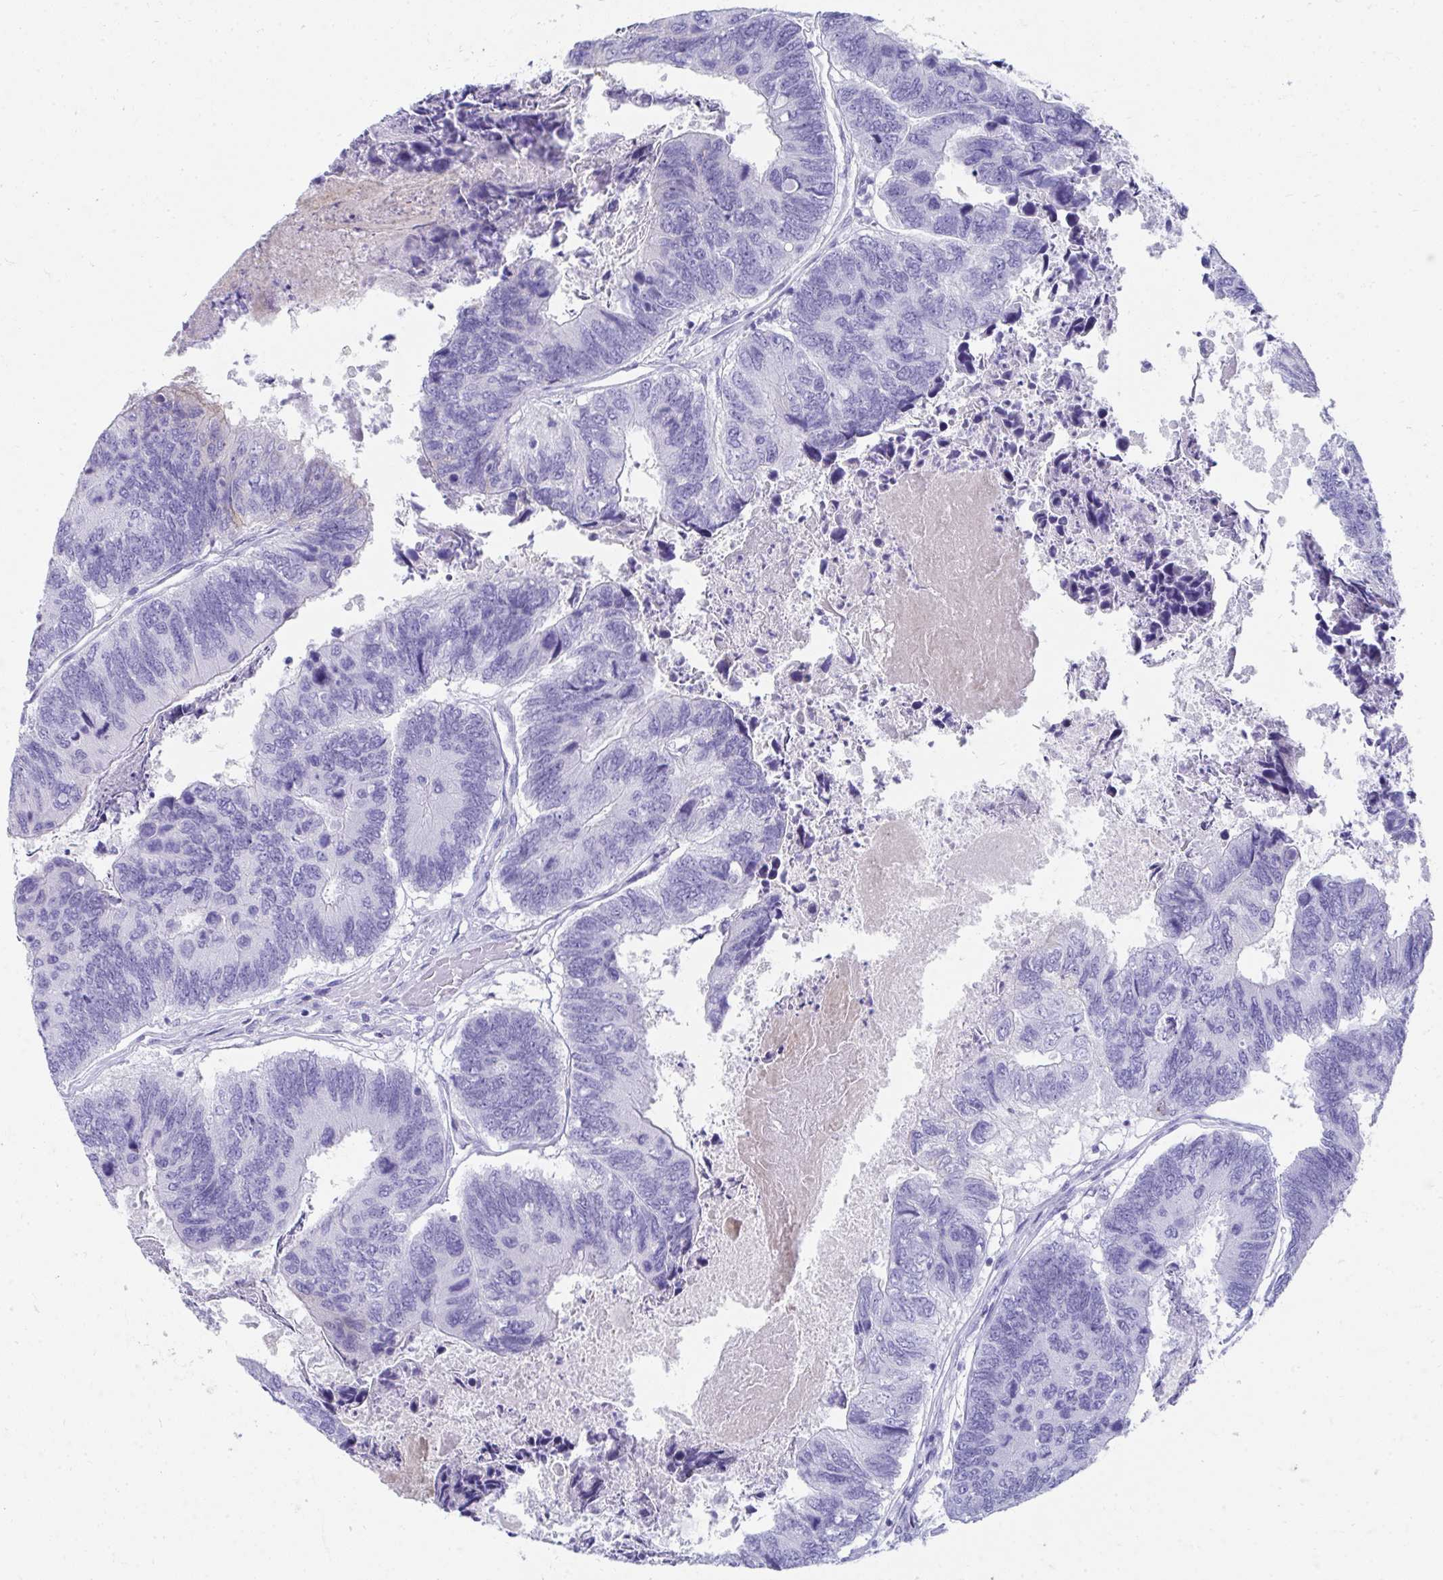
{"staining": {"intensity": "negative", "quantity": "none", "location": "none"}, "tissue": "colorectal cancer", "cell_type": "Tumor cells", "image_type": "cancer", "snomed": [{"axis": "morphology", "description": "Adenocarcinoma, NOS"}, {"axis": "topography", "description": "Colon"}], "caption": "Immunohistochemistry image of neoplastic tissue: human adenocarcinoma (colorectal) stained with DAB (3,3'-diaminobenzidine) displays no significant protein staining in tumor cells.", "gene": "SEC14L3", "patient": {"sex": "female", "age": 67}}